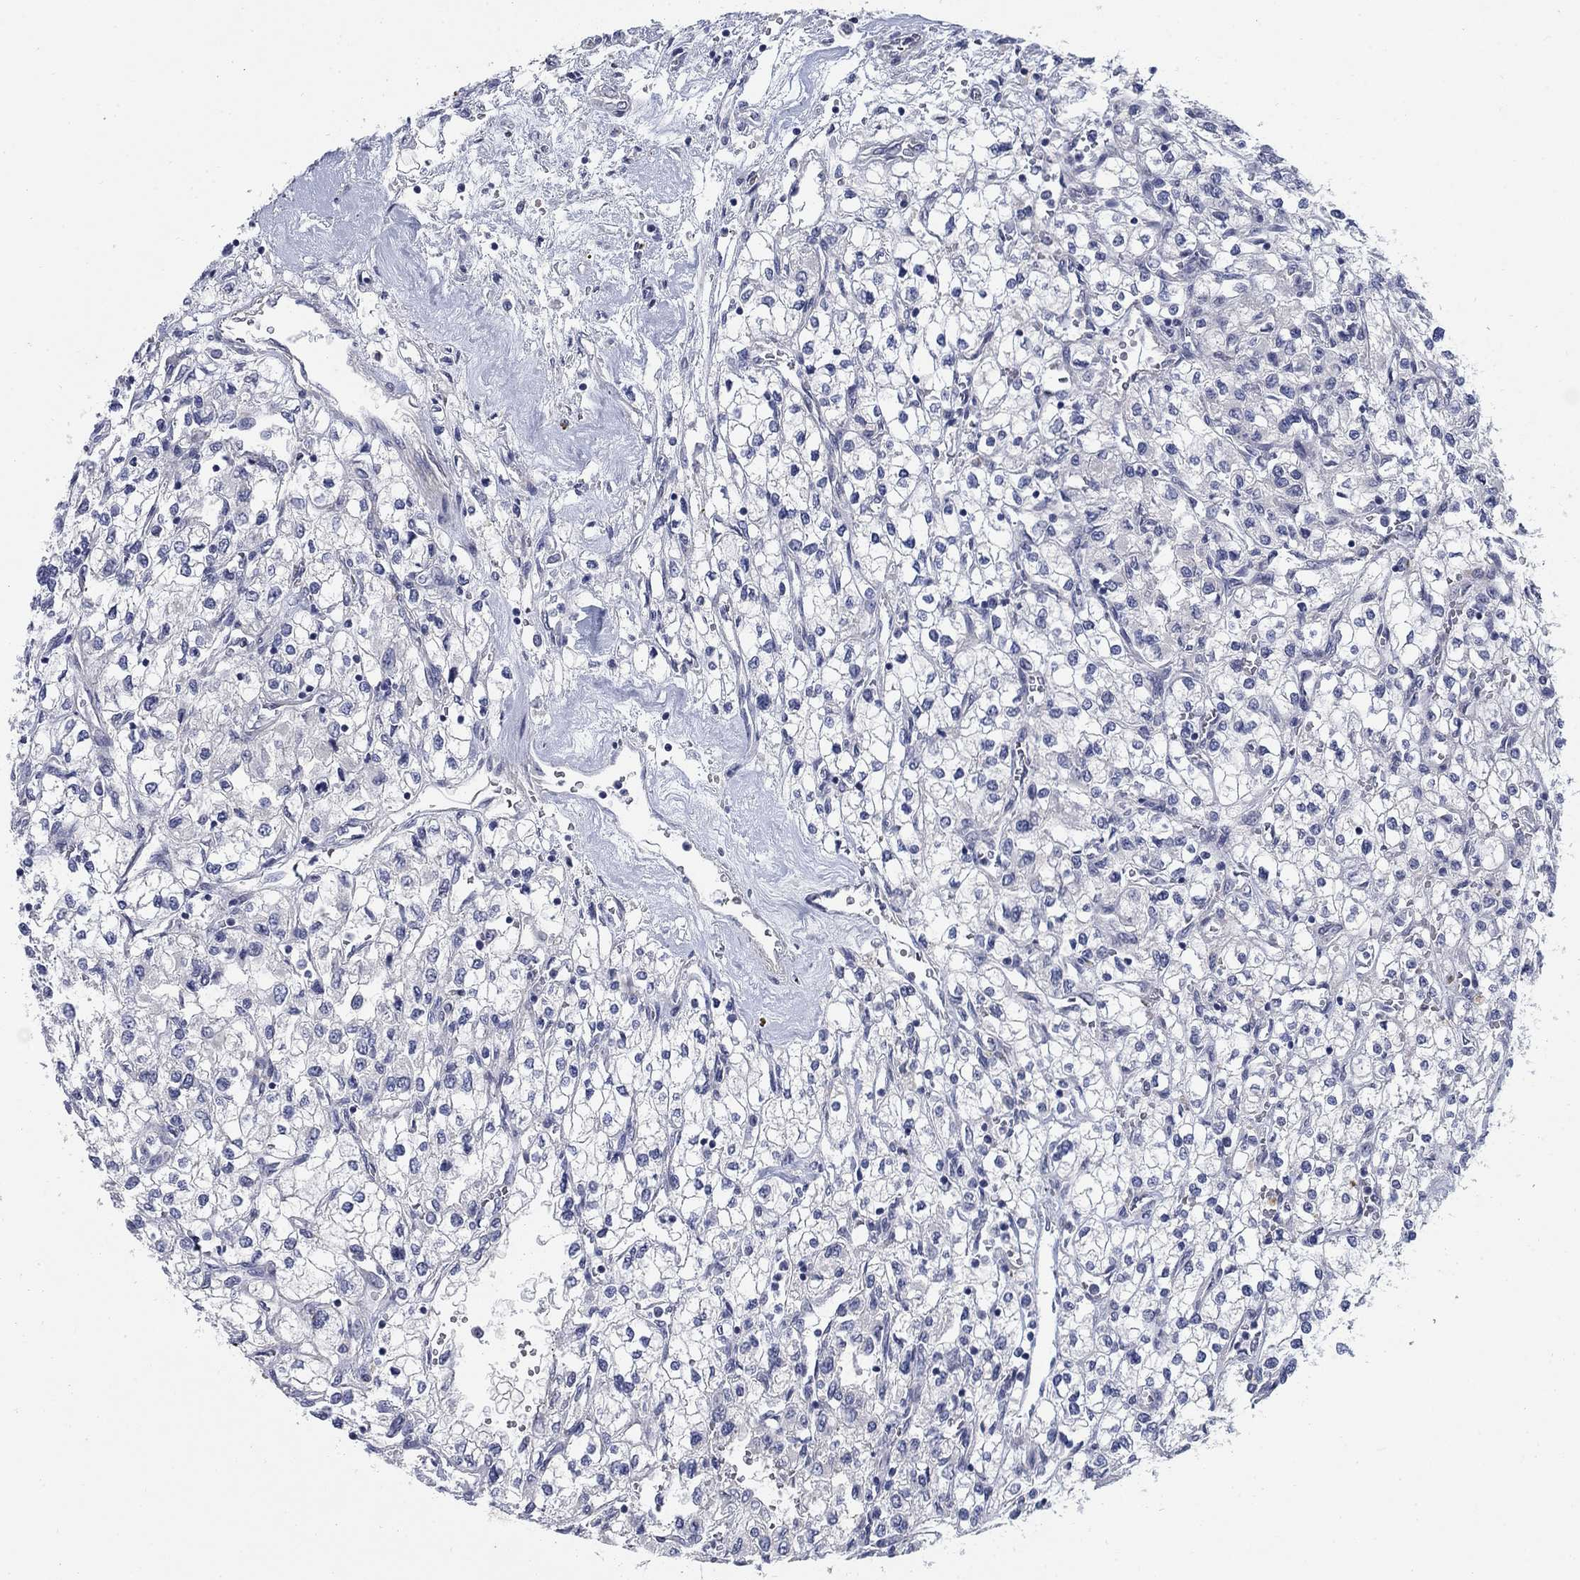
{"staining": {"intensity": "negative", "quantity": "none", "location": "none"}, "tissue": "renal cancer", "cell_type": "Tumor cells", "image_type": "cancer", "snomed": [{"axis": "morphology", "description": "Adenocarcinoma, NOS"}, {"axis": "topography", "description": "Kidney"}], "caption": "The IHC photomicrograph has no significant positivity in tumor cells of renal cancer tissue.", "gene": "DNER", "patient": {"sex": "male", "age": 80}}